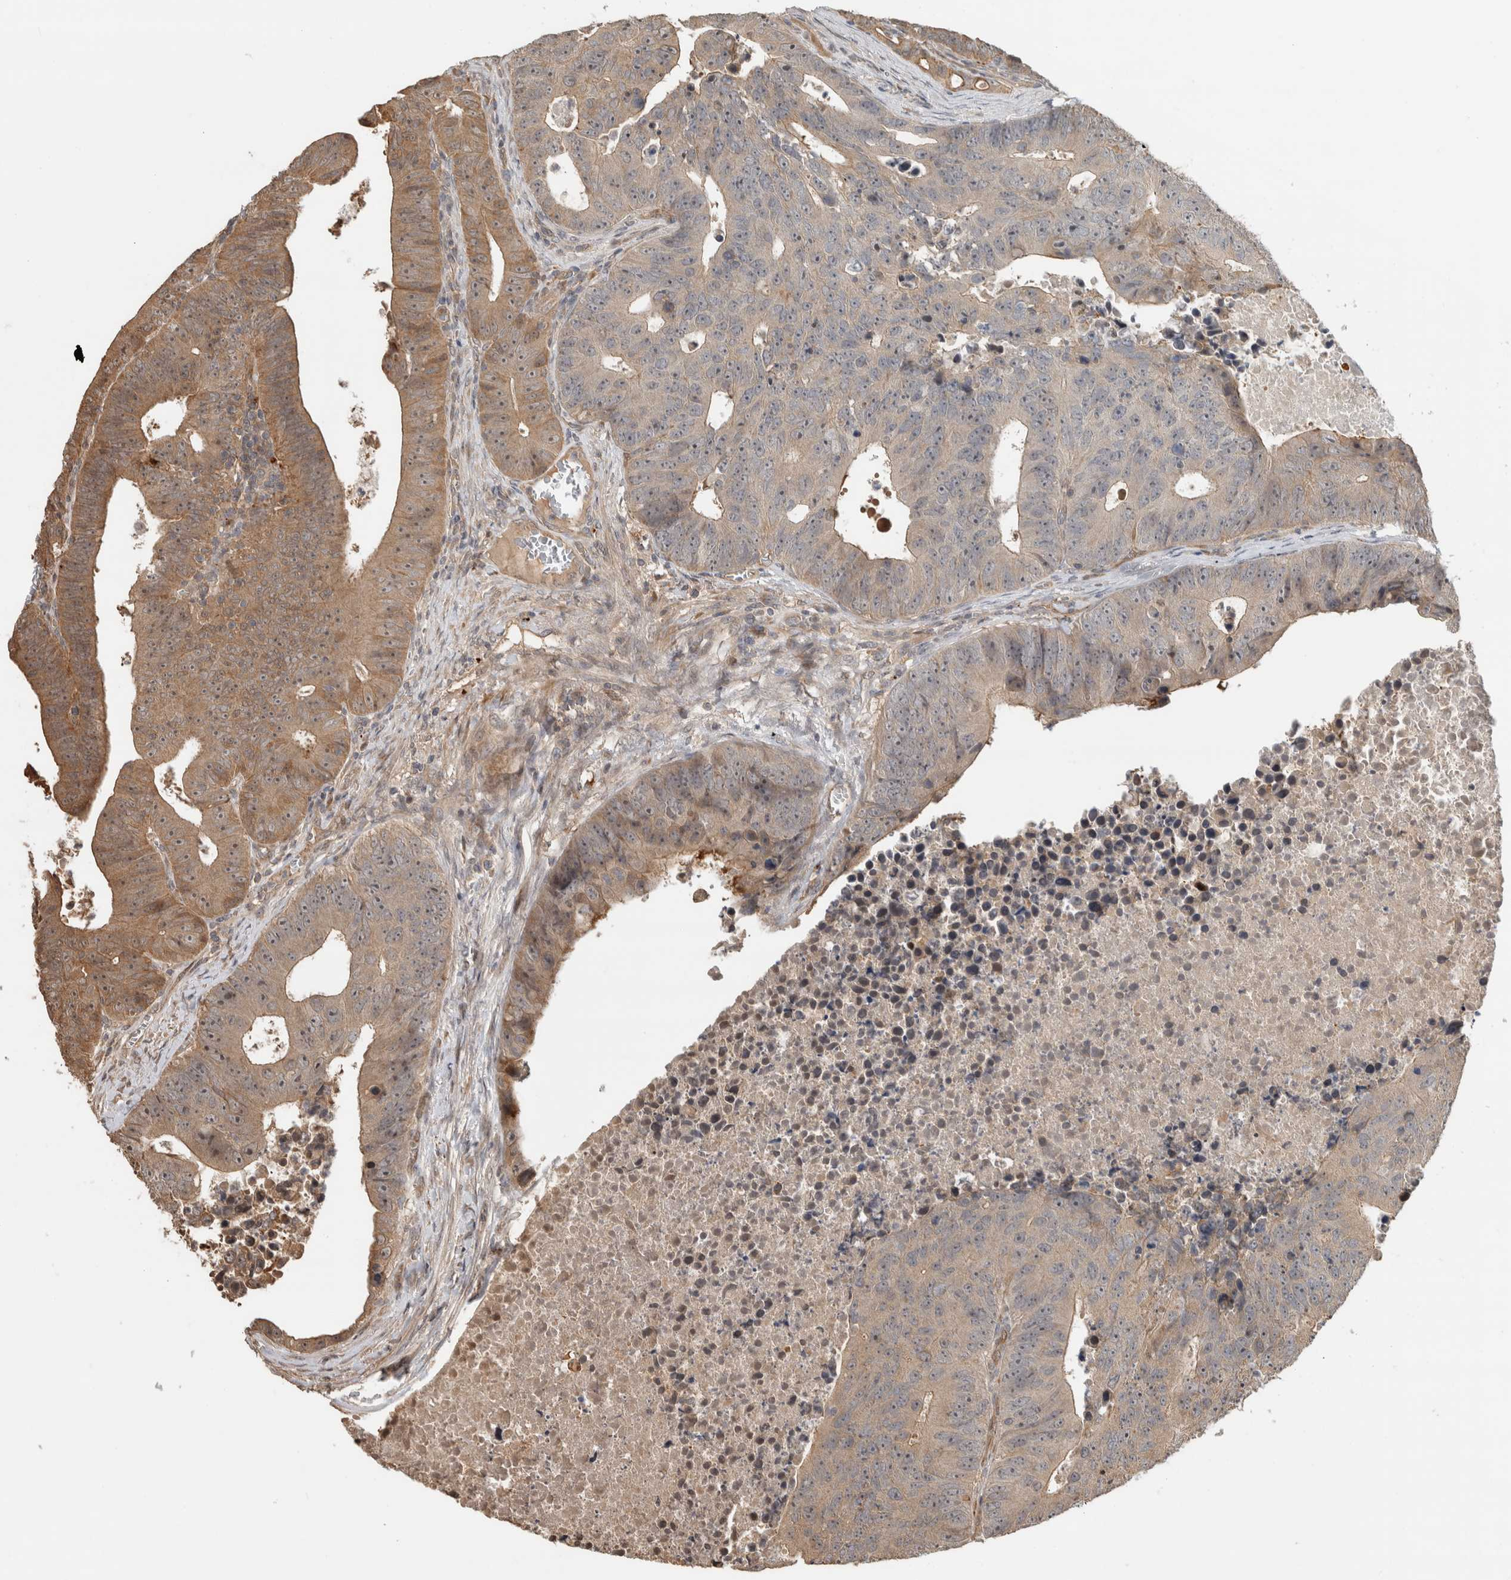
{"staining": {"intensity": "moderate", "quantity": "25%-75%", "location": "cytoplasmic/membranous"}, "tissue": "colorectal cancer", "cell_type": "Tumor cells", "image_type": "cancer", "snomed": [{"axis": "morphology", "description": "Adenocarcinoma, NOS"}, {"axis": "topography", "description": "Colon"}], "caption": "A photomicrograph showing moderate cytoplasmic/membranous expression in approximately 25%-75% of tumor cells in colorectal cancer (adenocarcinoma), as visualized by brown immunohistochemical staining.", "gene": "PITPNC1", "patient": {"sex": "male", "age": 87}}